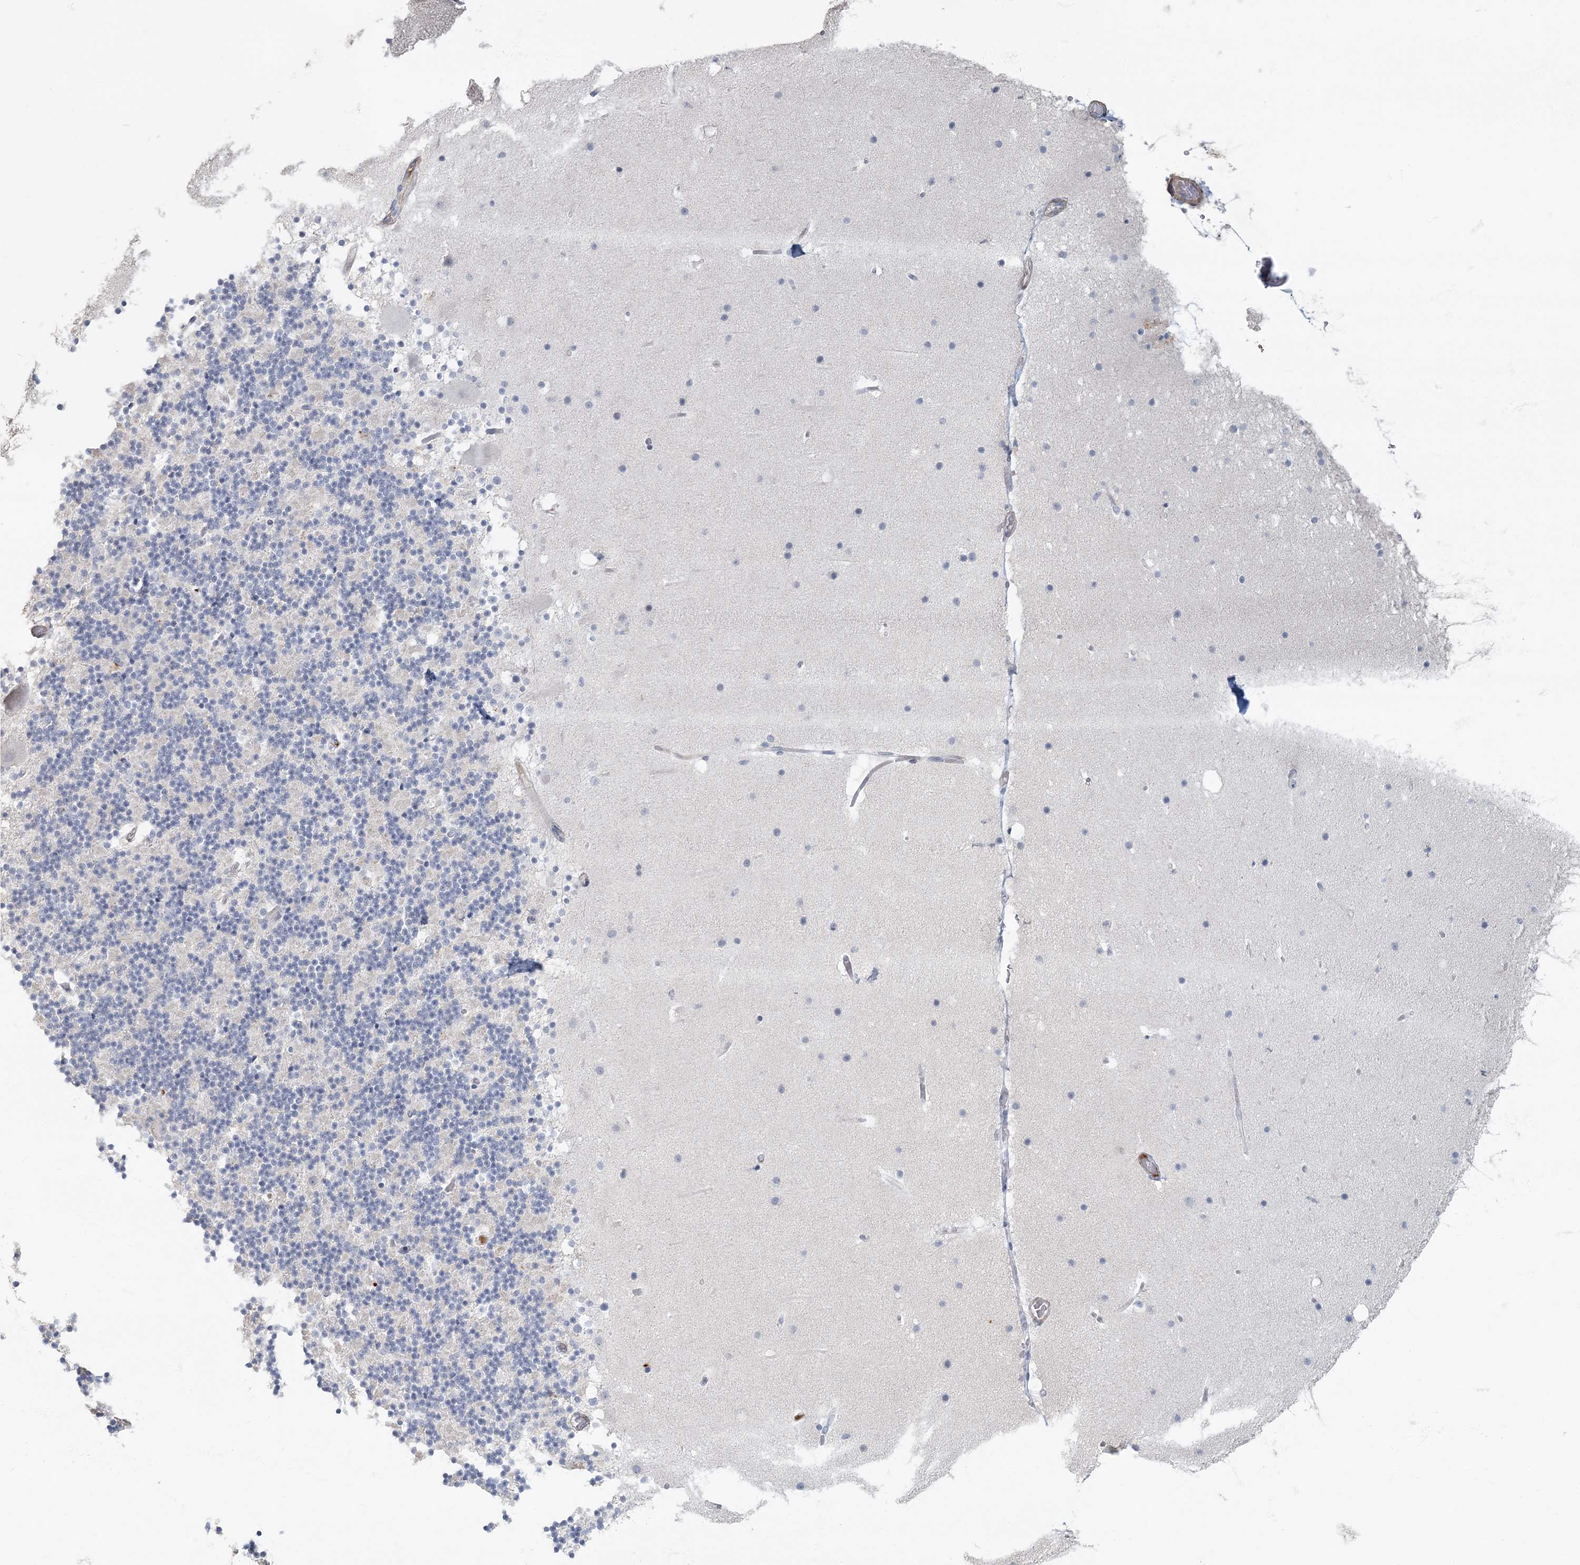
{"staining": {"intensity": "negative", "quantity": "none", "location": "none"}, "tissue": "cerebellum", "cell_type": "Cells in granular layer", "image_type": "normal", "snomed": [{"axis": "morphology", "description": "Normal tissue, NOS"}, {"axis": "topography", "description": "Cerebellum"}], "caption": "Immunohistochemistry (IHC) of unremarkable human cerebellum reveals no positivity in cells in granular layer.", "gene": "MYOT", "patient": {"sex": "male", "age": 57}}